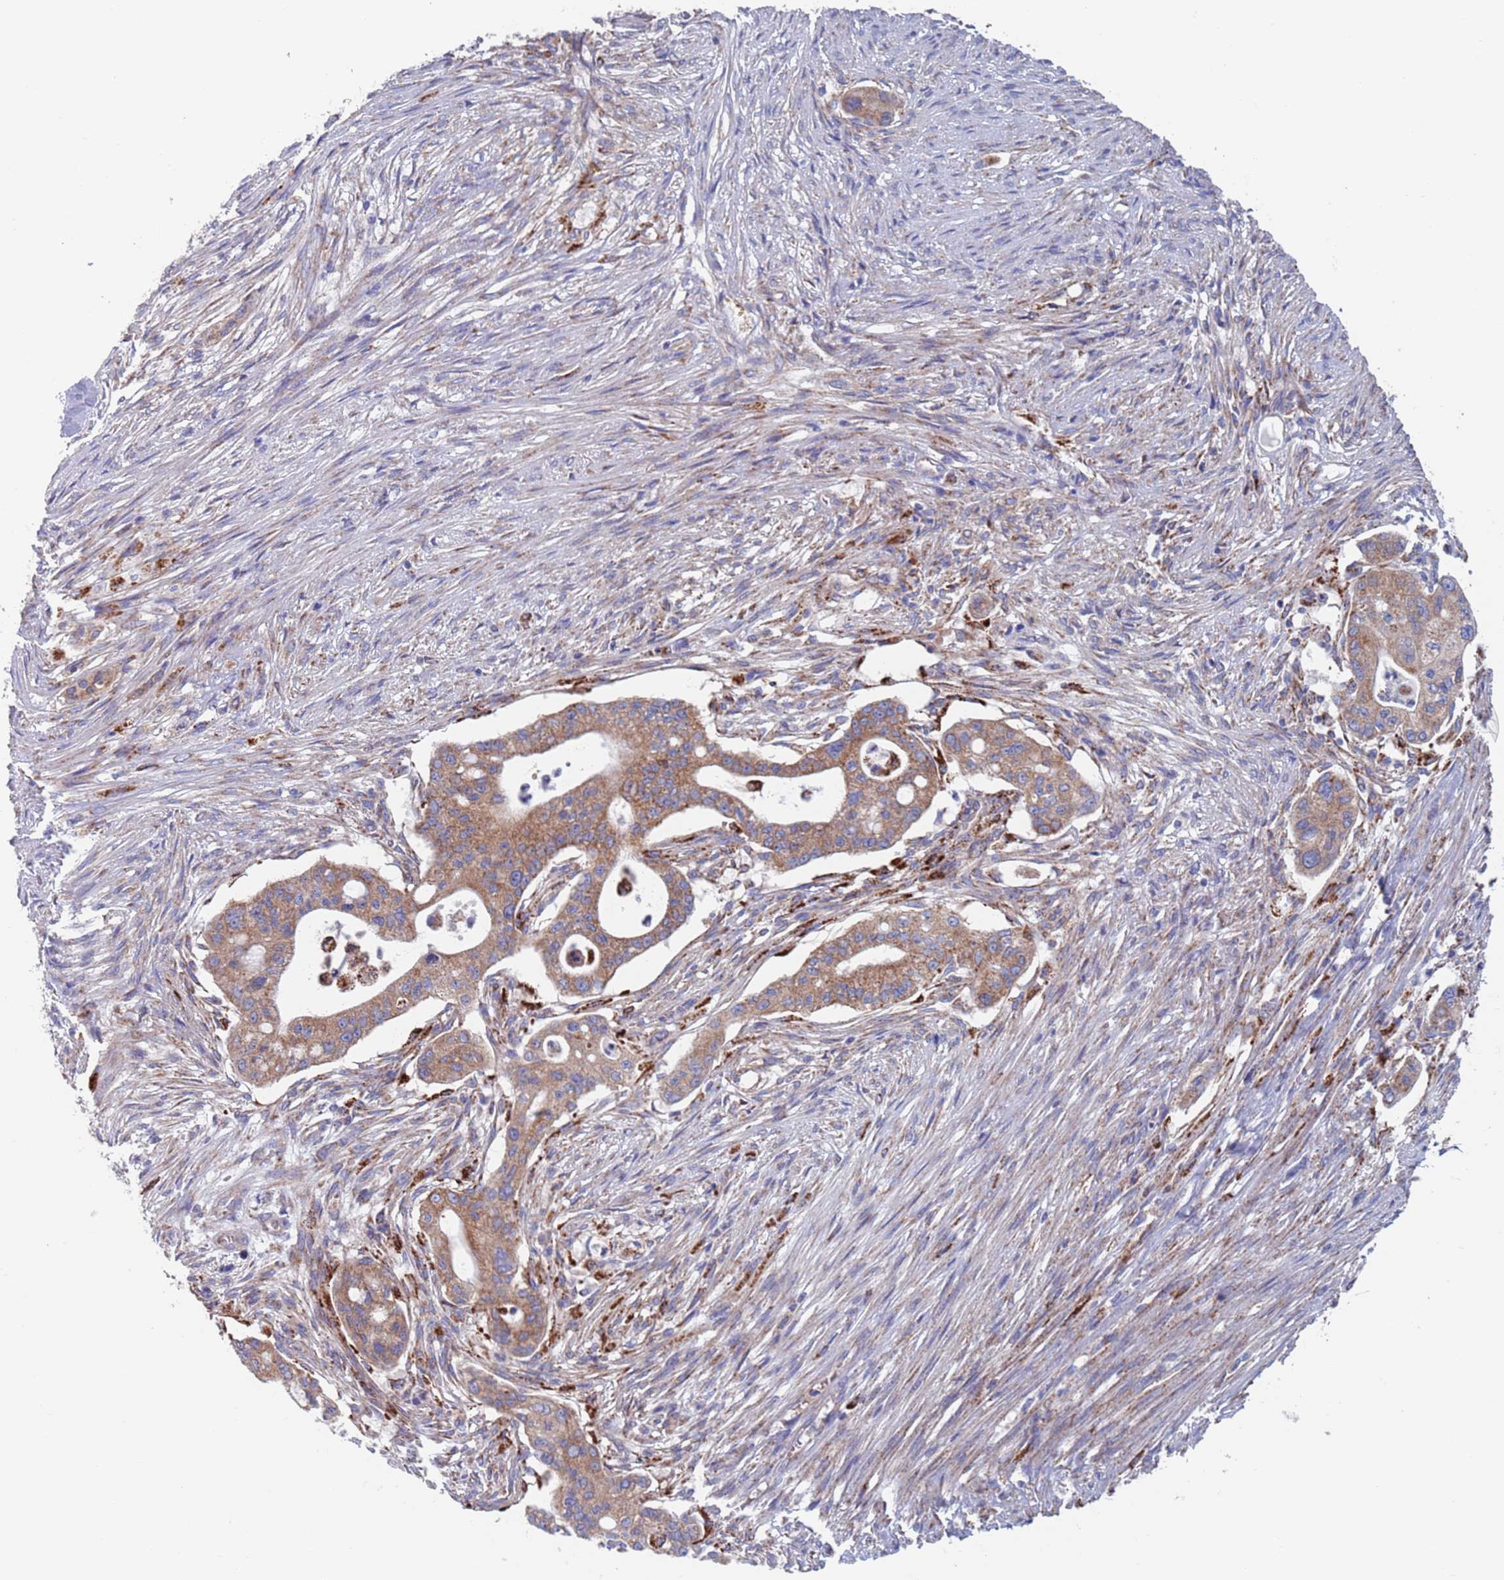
{"staining": {"intensity": "moderate", "quantity": ">75%", "location": "cytoplasmic/membranous"}, "tissue": "pancreatic cancer", "cell_type": "Tumor cells", "image_type": "cancer", "snomed": [{"axis": "morphology", "description": "Adenocarcinoma, NOS"}, {"axis": "topography", "description": "Pancreas"}], "caption": "DAB immunohistochemical staining of adenocarcinoma (pancreatic) demonstrates moderate cytoplasmic/membranous protein staining in approximately >75% of tumor cells.", "gene": "CHCHD6", "patient": {"sex": "male", "age": 46}}